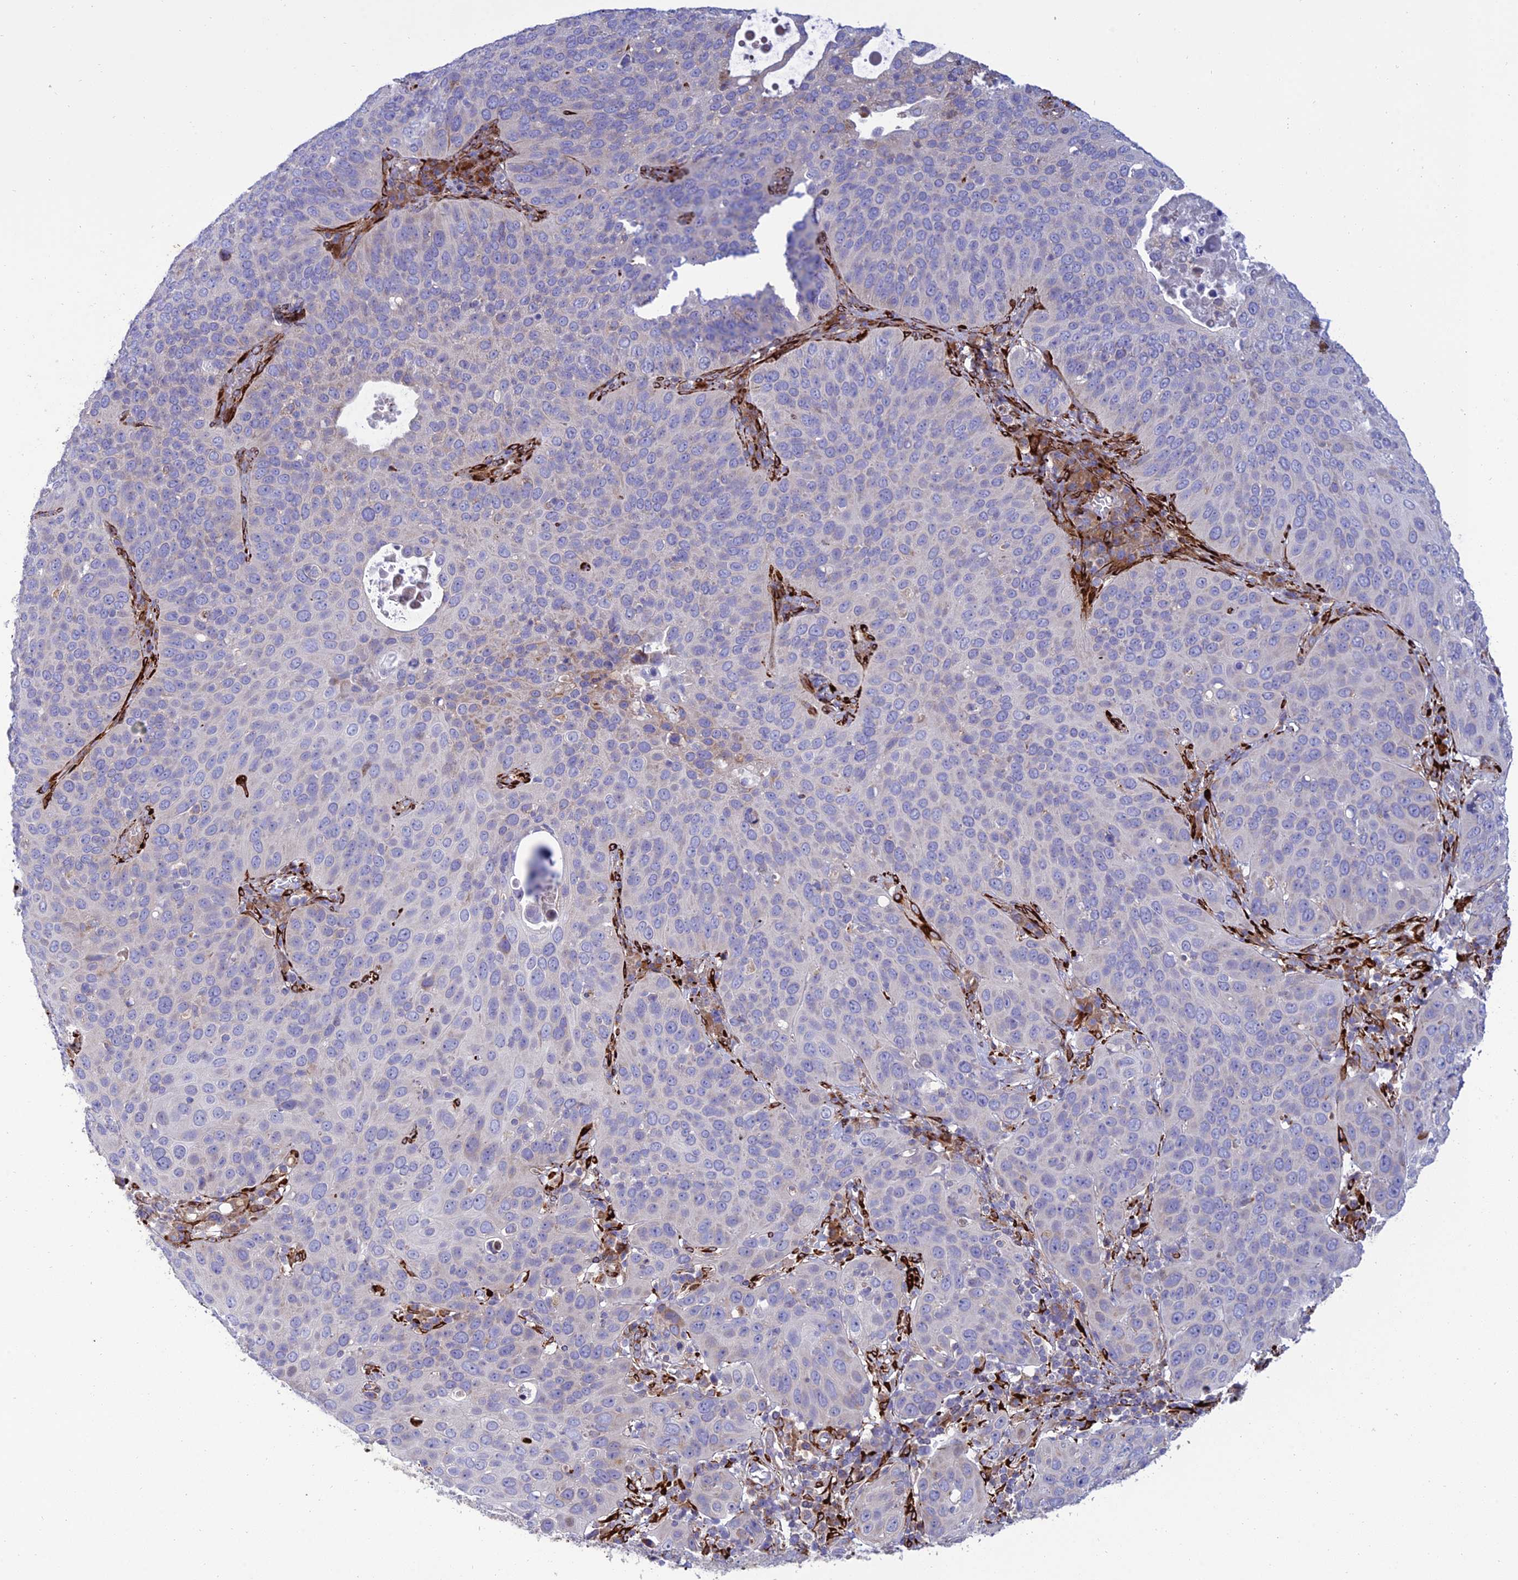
{"staining": {"intensity": "negative", "quantity": "none", "location": "none"}, "tissue": "cervical cancer", "cell_type": "Tumor cells", "image_type": "cancer", "snomed": [{"axis": "morphology", "description": "Squamous cell carcinoma, NOS"}, {"axis": "topography", "description": "Cervix"}], "caption": "High magnification brightfield microscopy of cervical cancer stained with DAB (3,3'-diaminobenzidine) (brown) and counterstained with hematoxylin (blue): tumor cells show no significant staining.", "gene": "RCN3", "patient": {"sex": "female", "age": 36}}